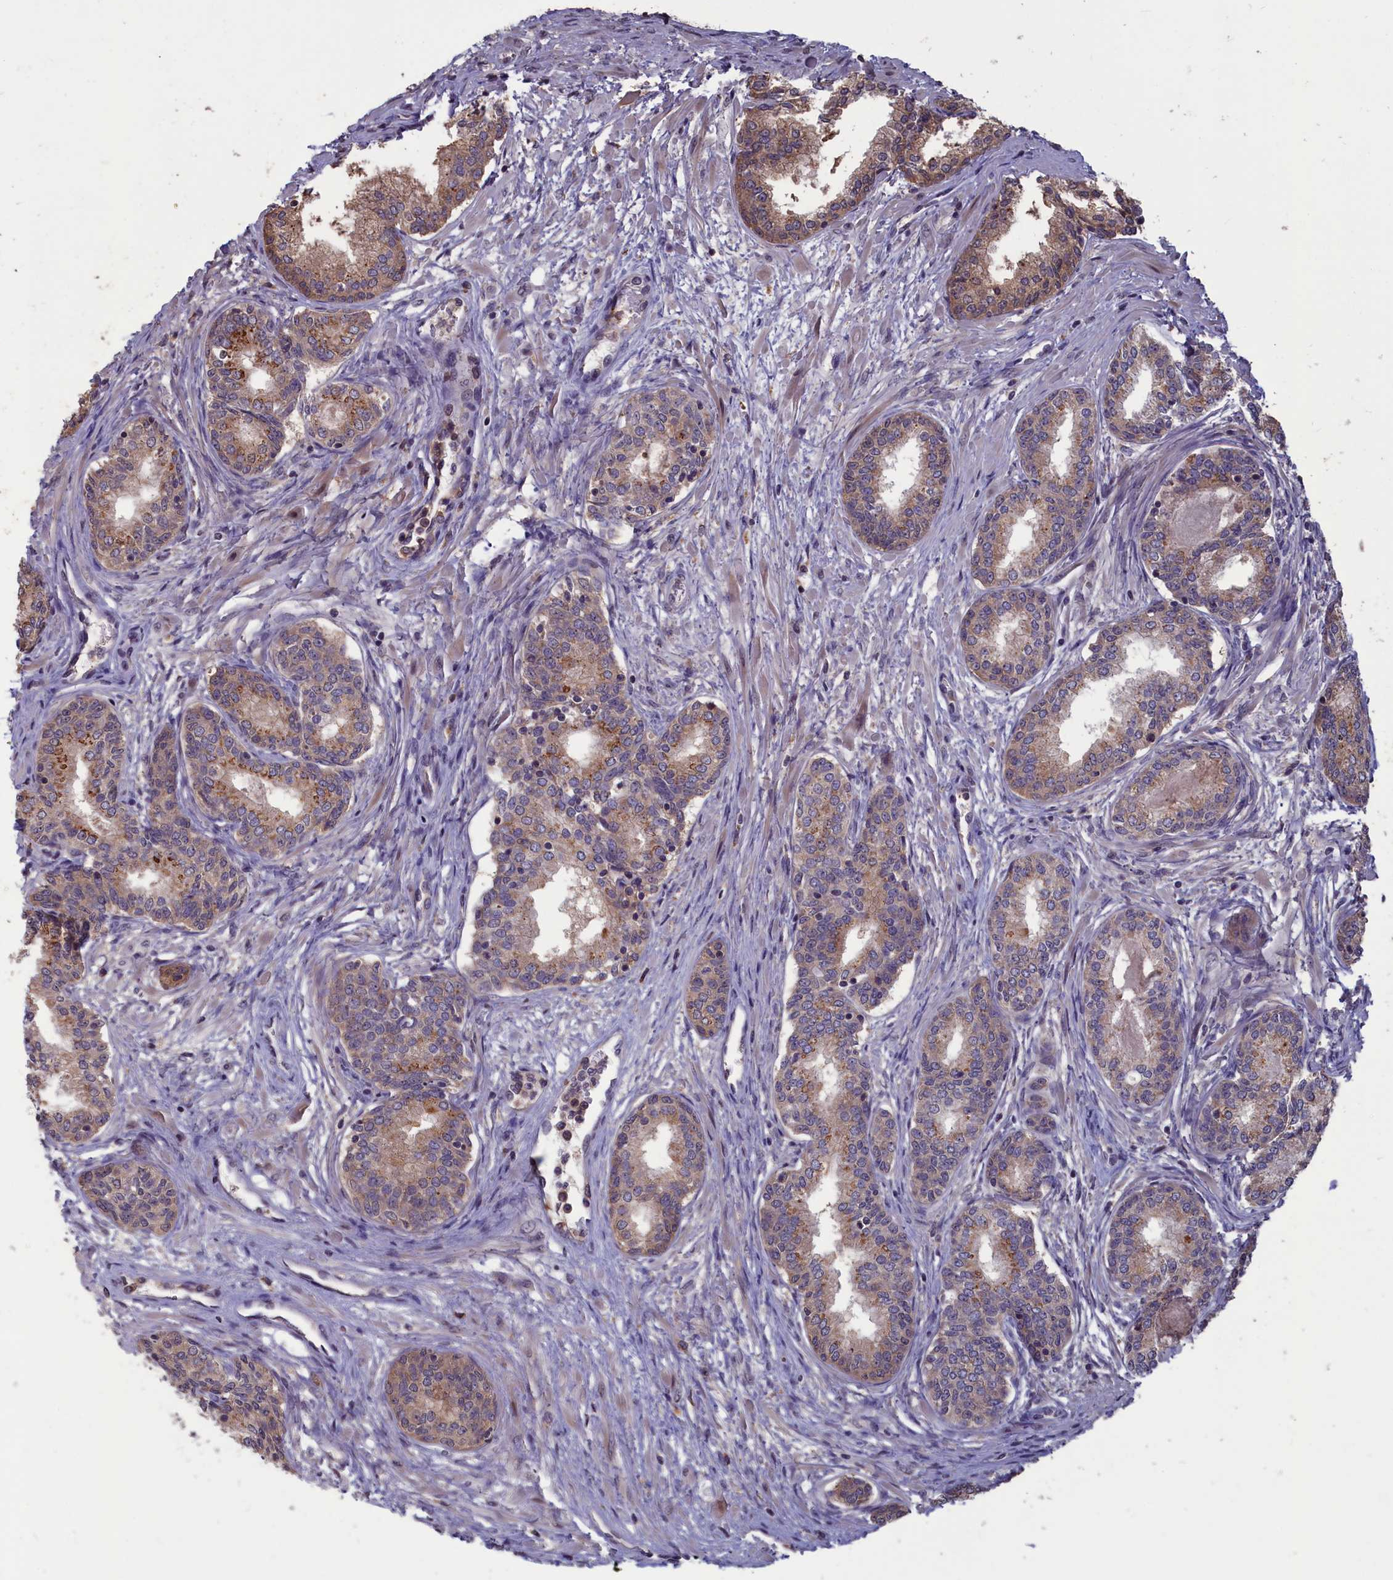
{"staining": {"intensity": "moderate", "quantity": ">75%", "location": "cytoplasmic/membranous"}, "tissue": "prostate cancer", "cell_type": "Tumor cells", "image_type": "cancer", "snomed": [{"axis": "morphology", "description": "Adenocarcinoma, High grade"}, {"axis": "topography", "description": "Prostate"}], "caption": "Moderate cytoplasmic/membranous expression for a protein is appreciated in about >75% of tumor cells of prostate cancer using immunohistochemistry (IHC).", "gene": "CACTIN", "patient": {"sex": "male", "age": 67}}